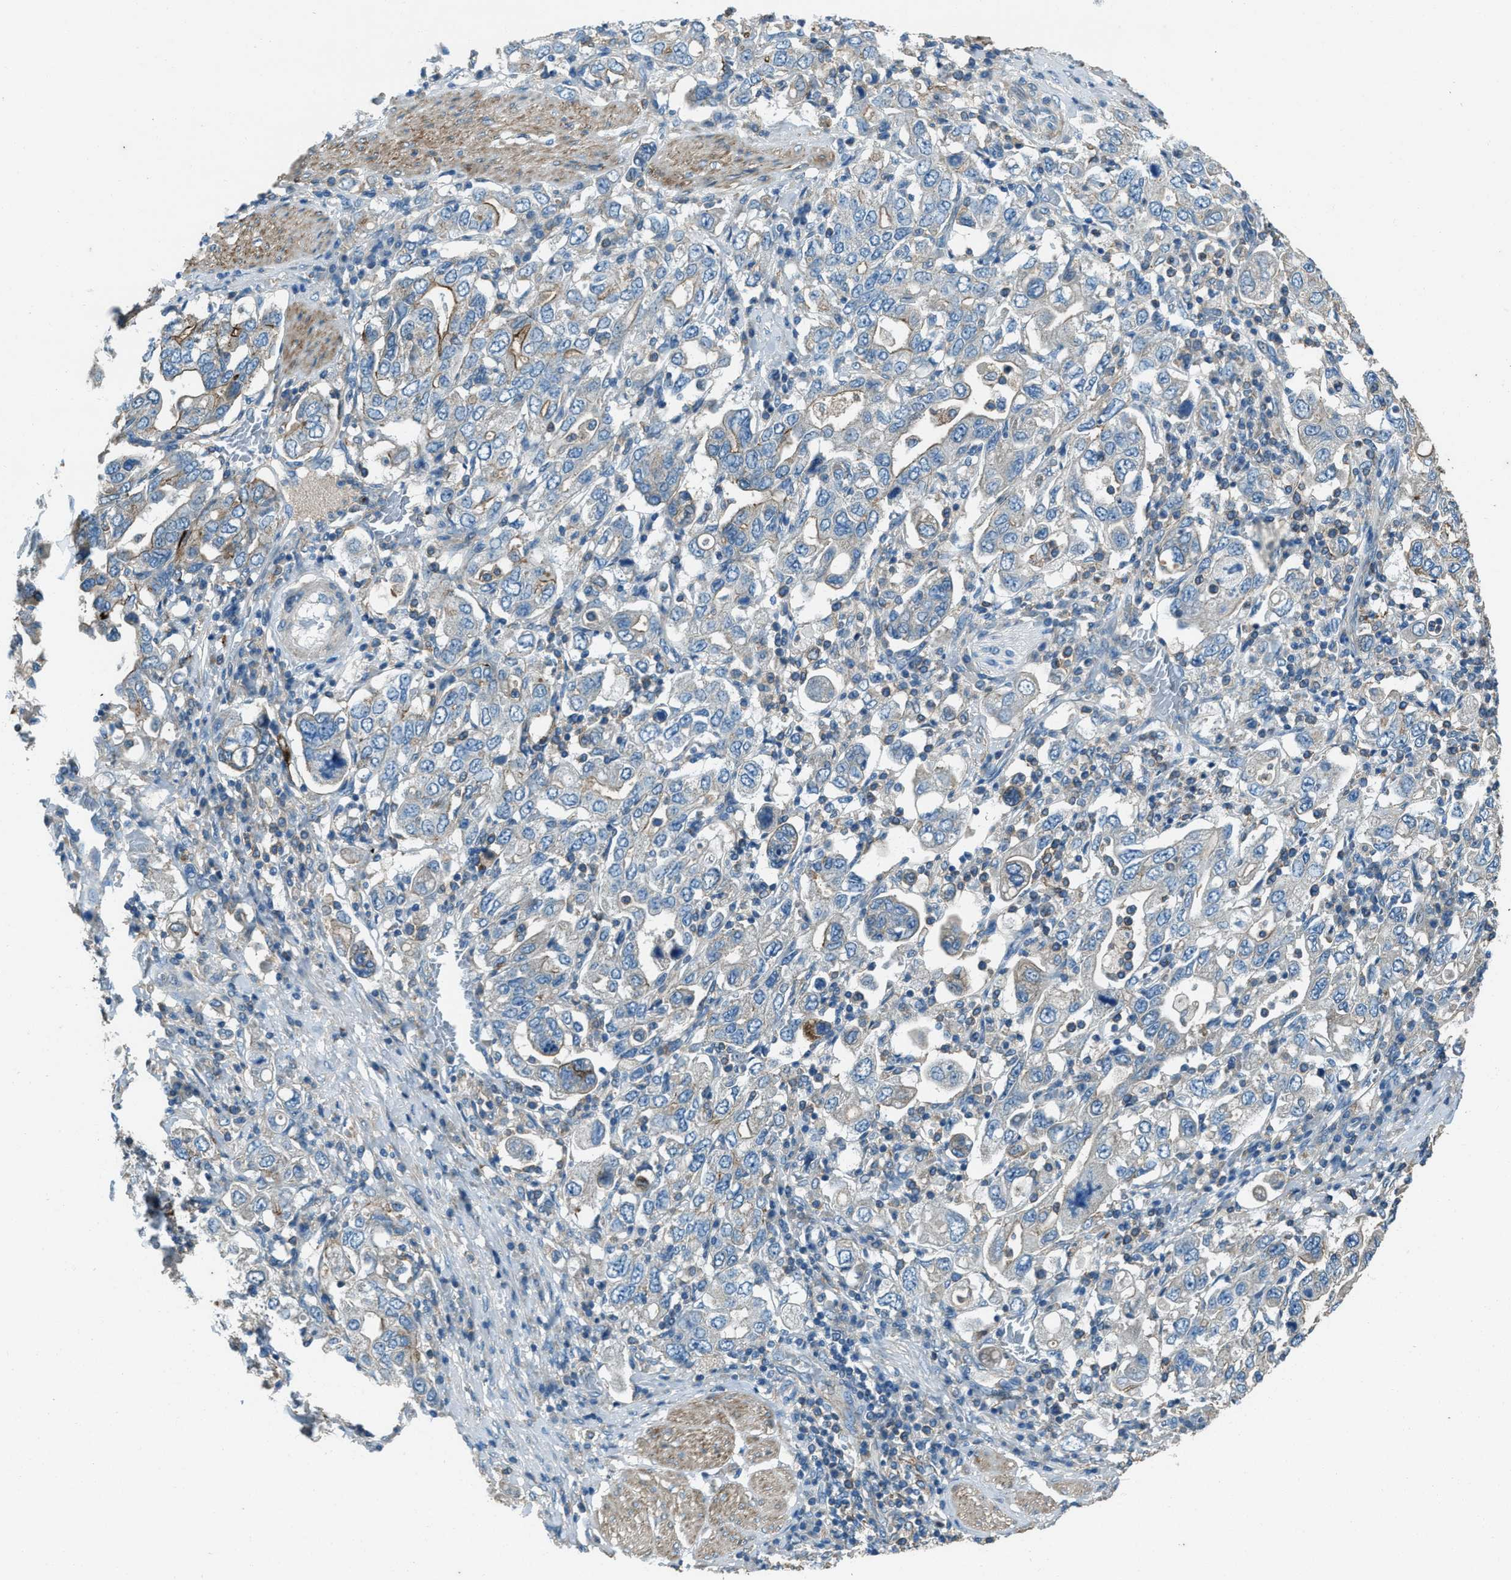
{"staining": {"intensity": "moderate", "quantity": "<25%", "location": "cytoplasmic/membranous"}, "tissue": "stomach cancer", "cell_type": "Tumor cells", "image_type": "cancer", "snomed": [{"axis": "morphology", "description": "Adenocarcinoma, NOS"}, {"axis": "topography", "description": "Stomach, upper"}], "caption": "An image of human stomach cancer (adenocarcinoma) stained for a protein displays moderate cytoplasmic/membranous brown staining in tumor cells. (DAB IHC, brown staining for protein, blue staining for nuclei).", "gene": "SVIL", "patient": {"sex": "male", "age": 62}}